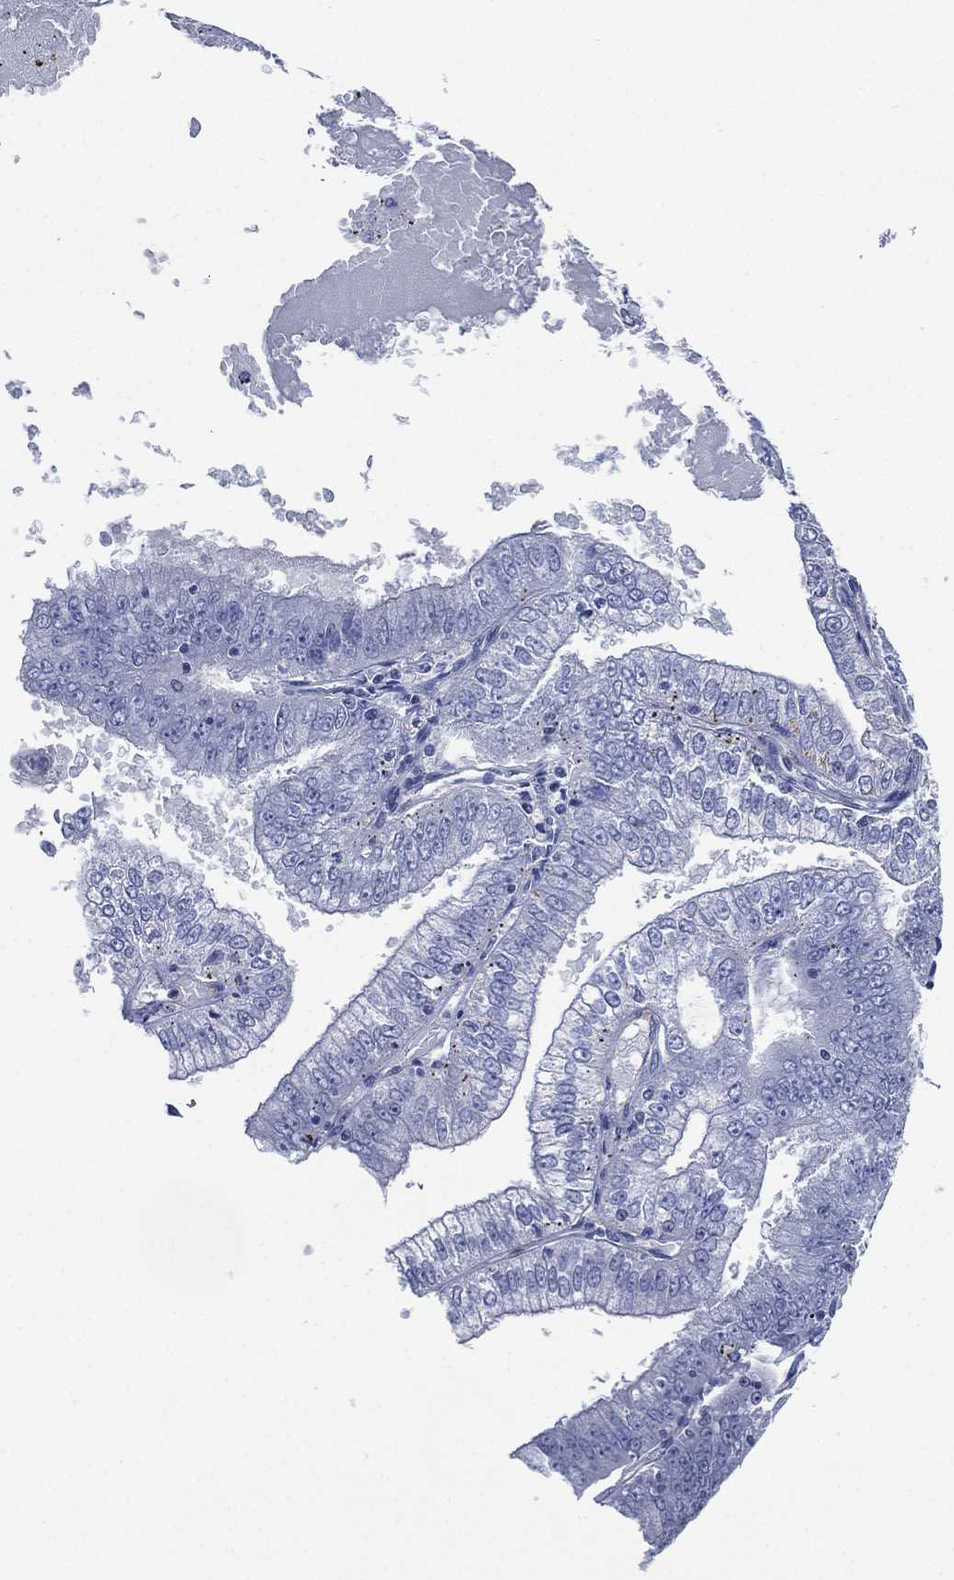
{"staining": {"intensity": "negative", "quantity": "none", "location": "none"}, "tissue": "endometrial cancer", "cell_type": "Tumor cells", "image_type": "cancer", "snomed": [{"axis": "morphology", "description": "Adenocarcinoma, NOS"}, {"axis": "topography", "description": "Endometrium"}], "caption": "Immunohistochemical staining of human endometrial adenocarcinoma shows no significant staining in tumor cells.", "gene": "C5orf46", "patient": {"sex": "female", "age": 66}}